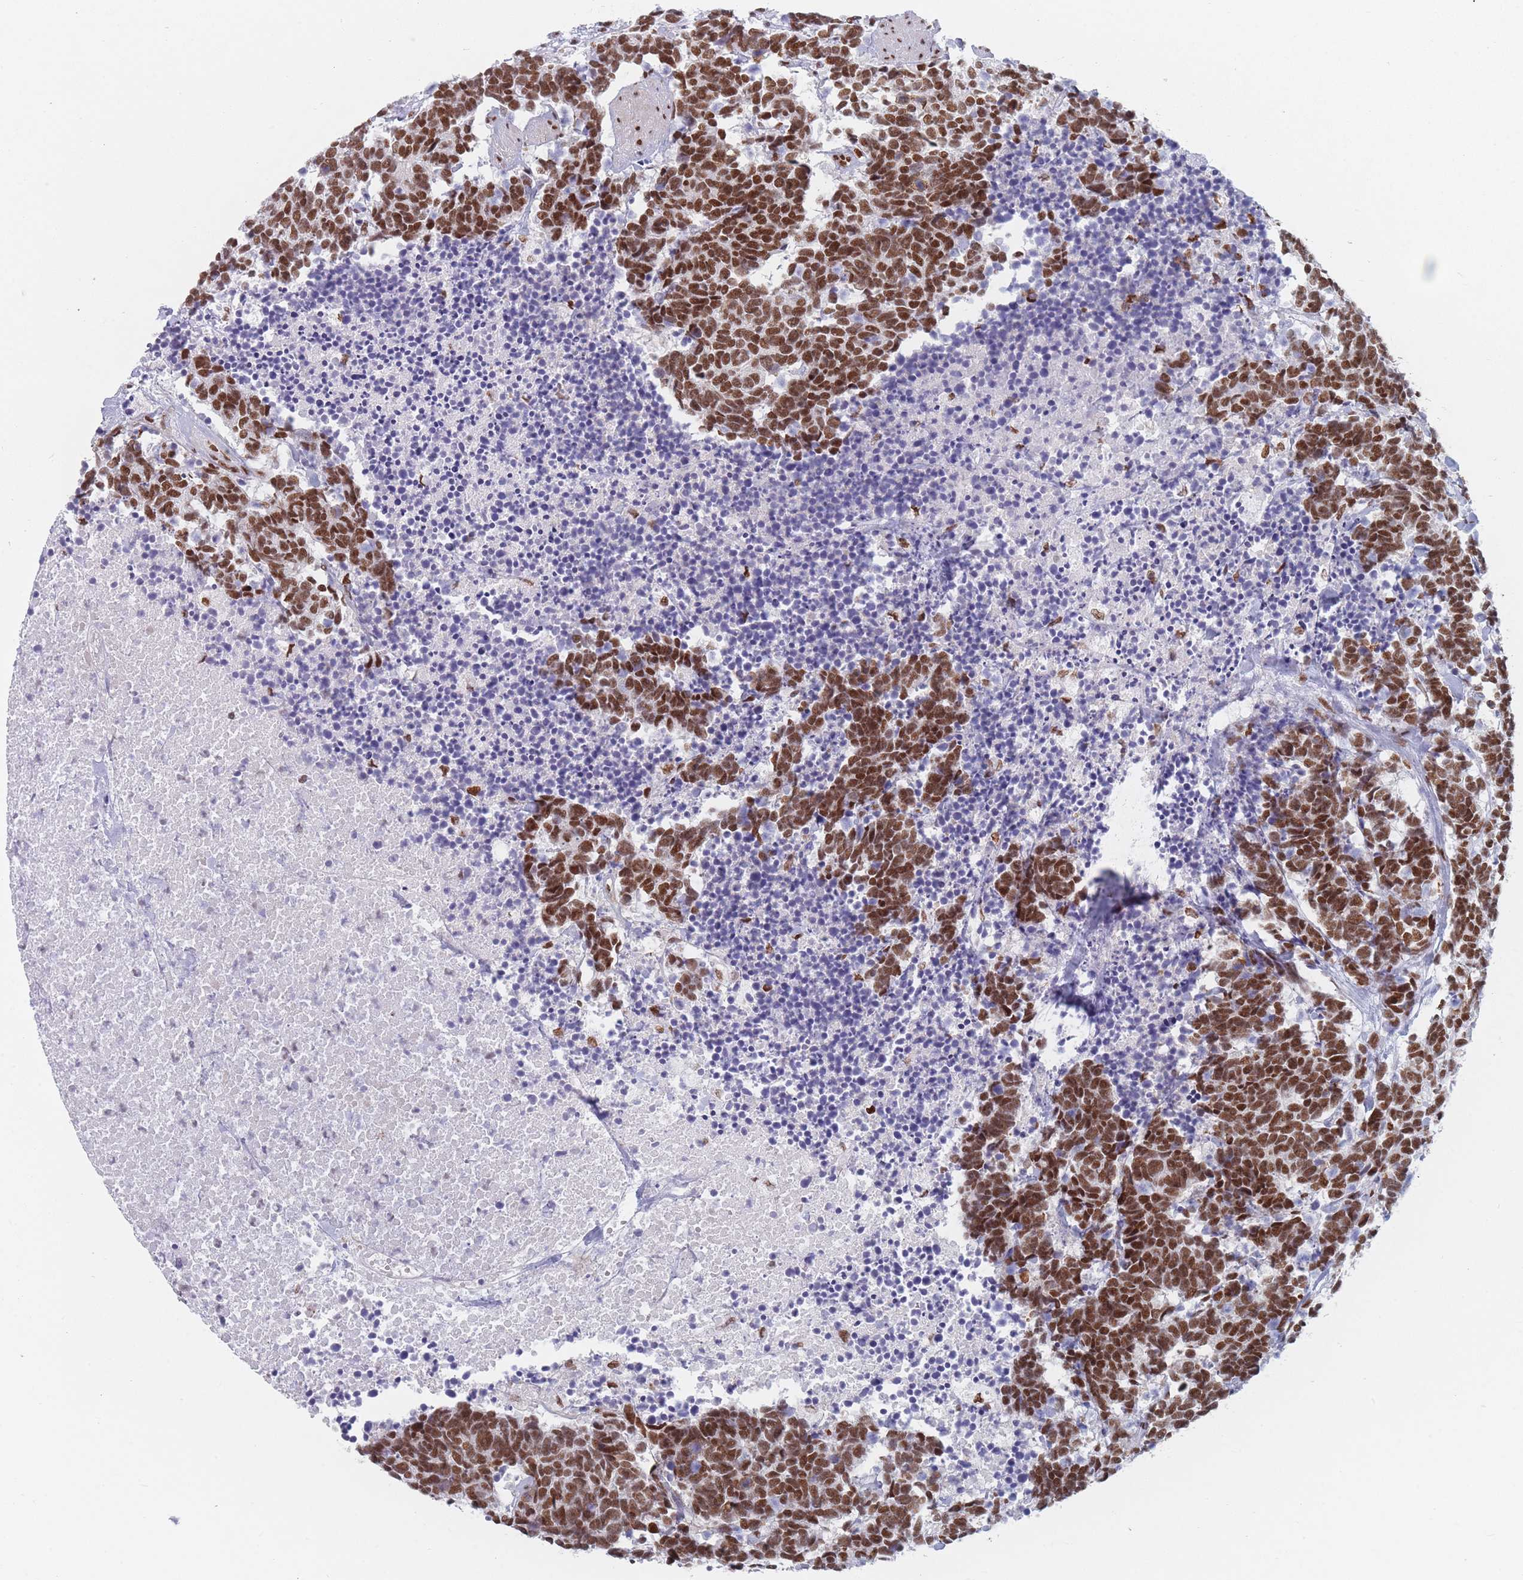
{"staining": {"intensity": "strong", "quantity": ">75%", "location": "nuclear"}, "tissue": "carcinoid", "cell_type": "Tumor cells", "image_type": "cancer", "snomed": [{"axis": "morphology", "description": "Carcinoma, NOS"}, {"axis": "morphology", "description": "Carcinoid, malignant, NOS"}, {"axis": "topography", "description": "Prostate"}], "caption": "Immunohistochemical staining of human carcinoid demonstrates high levels of strong nuclear protein staining in approximately >75% of tumor cells.", "gene": "SAFB2", "patient": {"sex": "male", "age": 57}}